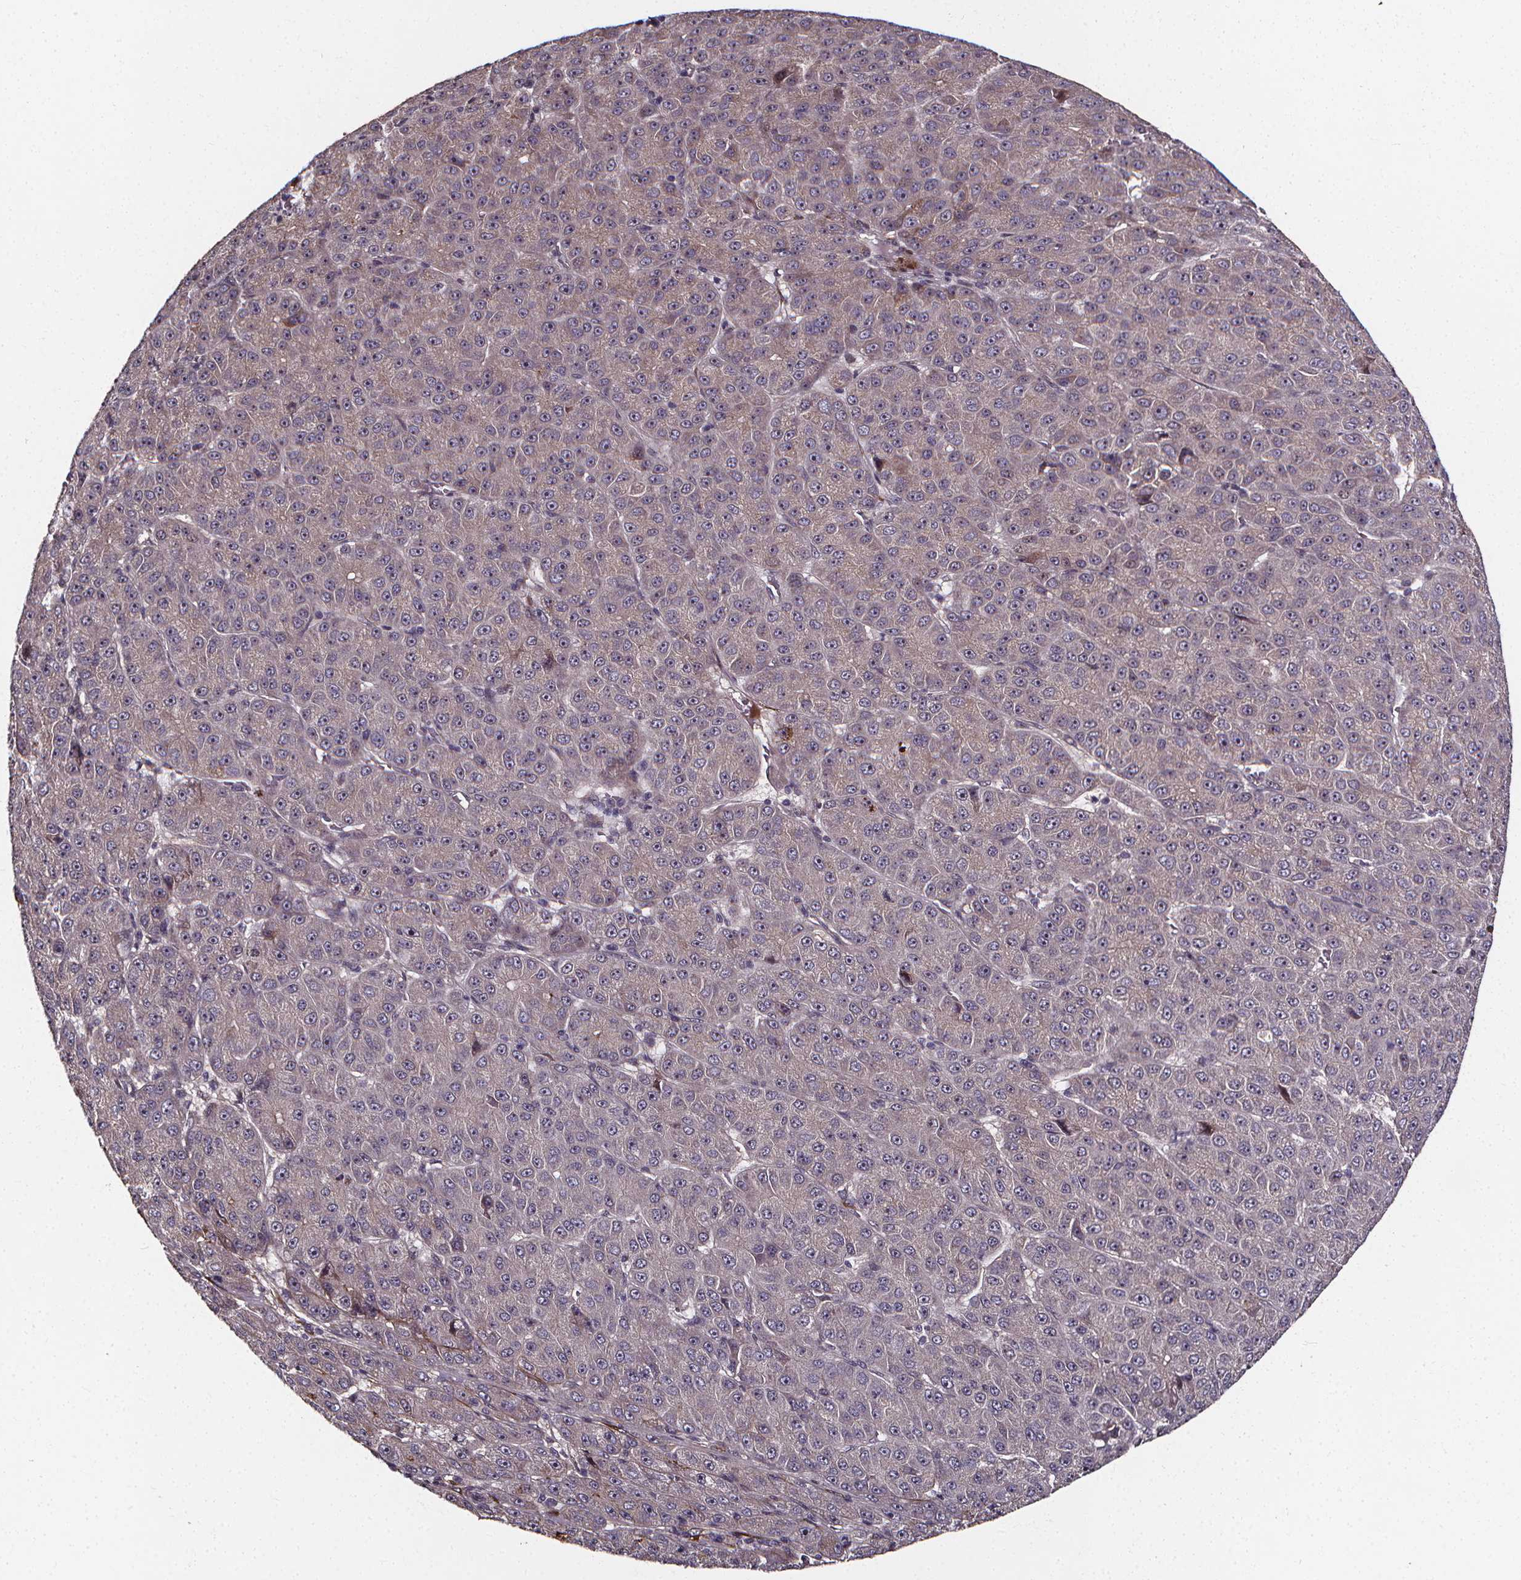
{"staining": {"intensity": "negative", "quantity": "none", "location": "none"}, "tissue": "liver cancer", "cell_type": "Tumor cells", "image_type": "cancer", "snomed": [{"axis": "morphology", "description": "Carcinoma, Hepatocellular, NOS"}, {"axis": "topography", "description": "Liver"}], "caption": "A high-resolution histopathology image shows immunohistochemistry staining of liver cancer, which exhibits no significant expression in tumor cells.", "gene": "AEBP1", "patient": {"sex": "male", "age": 67}}